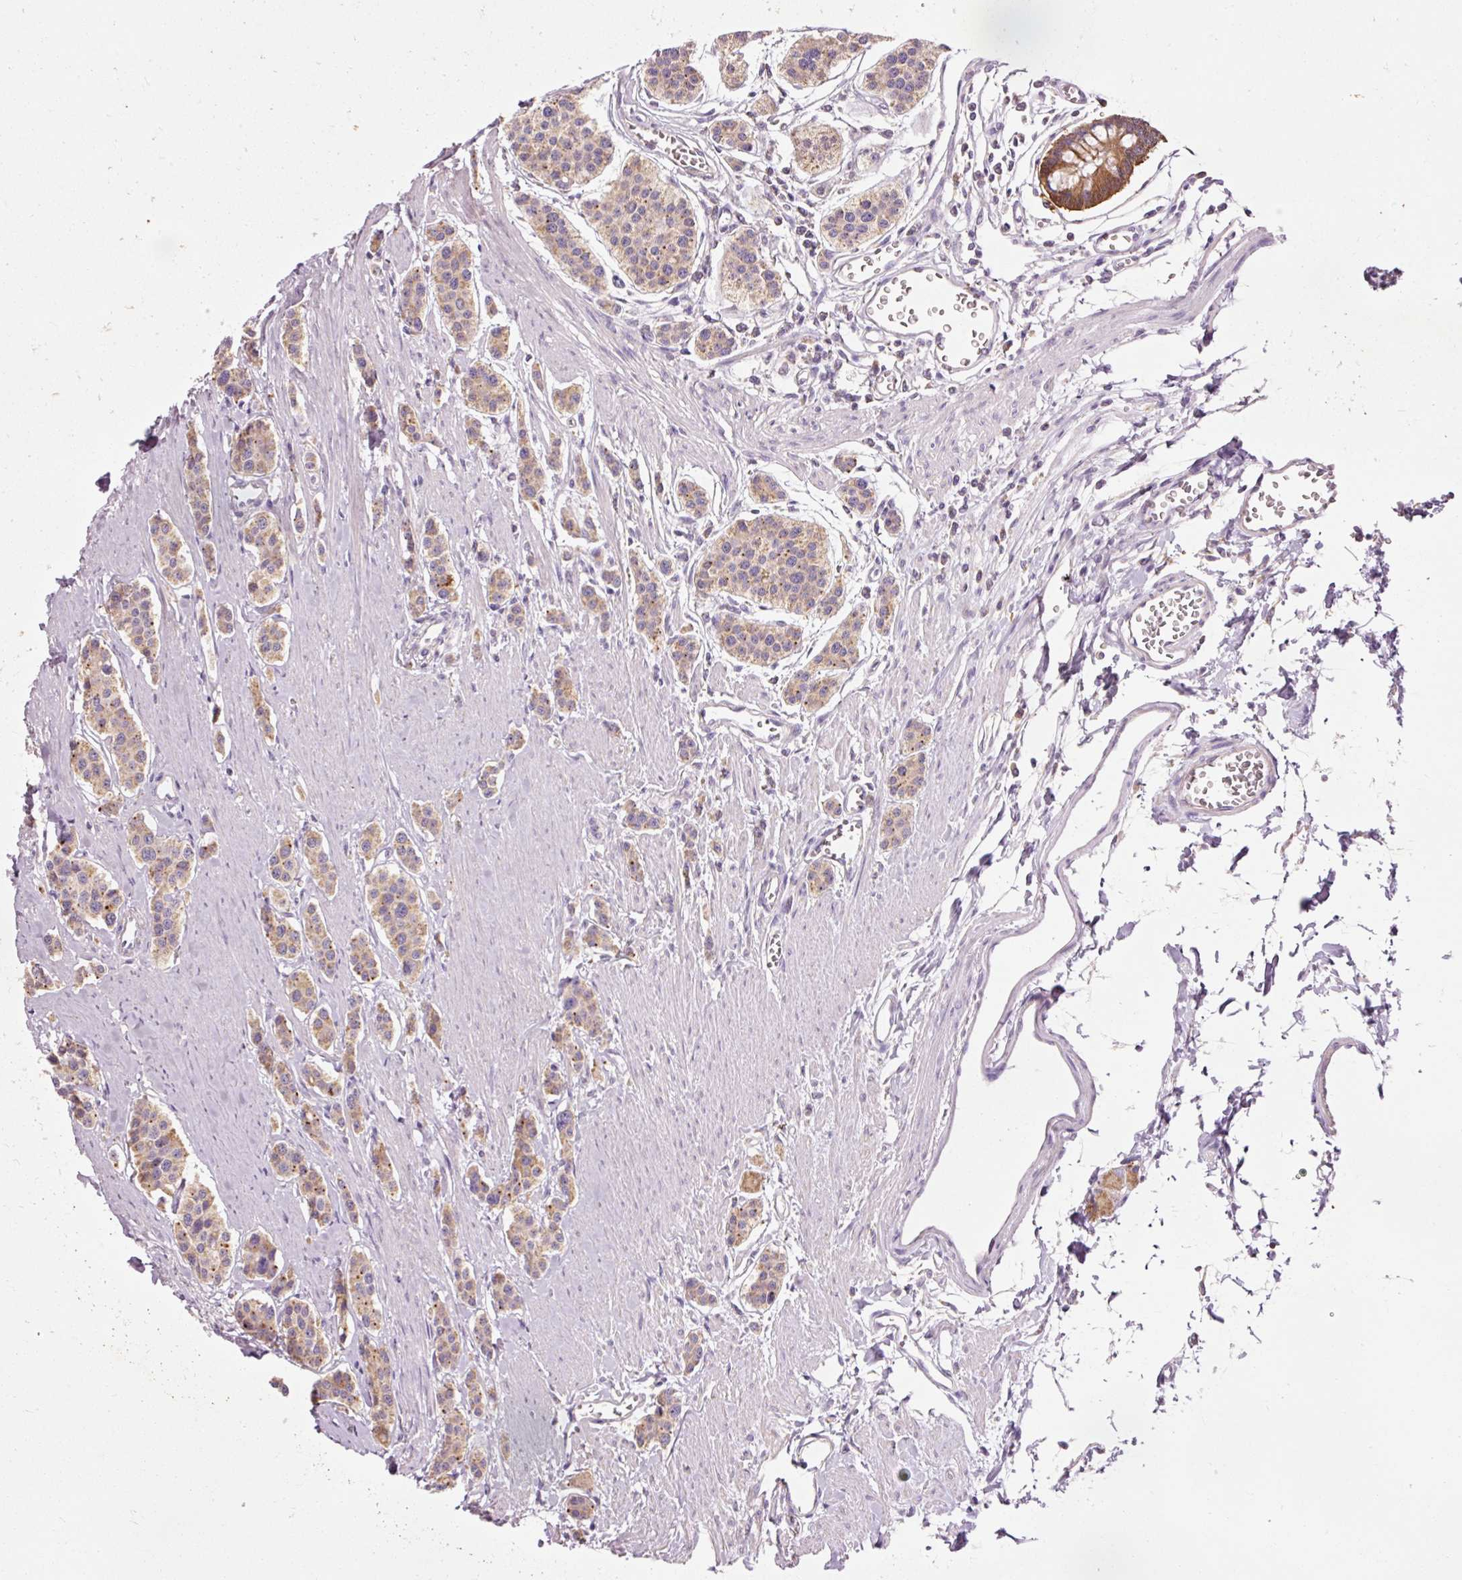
{"staining": {"intensity": "weak", "quantity": ">75%", "location": "cytoplasmic/membranous"}, "tissue": "carcinoid", "cell_type": "Tumor cells", "image_type": "cancer", "snomed": [{"axis": "morphology", "description": "Carcinoid, malignant, NOS"}, {"axis": "topography", "description": "Small intestine"}], "caption": "The immunohistochemical stain highlights weak cytoplasmic/membranous staining in tumor cells of carcinoid (malignant) tissue.", "gene": "PRDX5", "patient": {"sex": "male", "age": 60}}